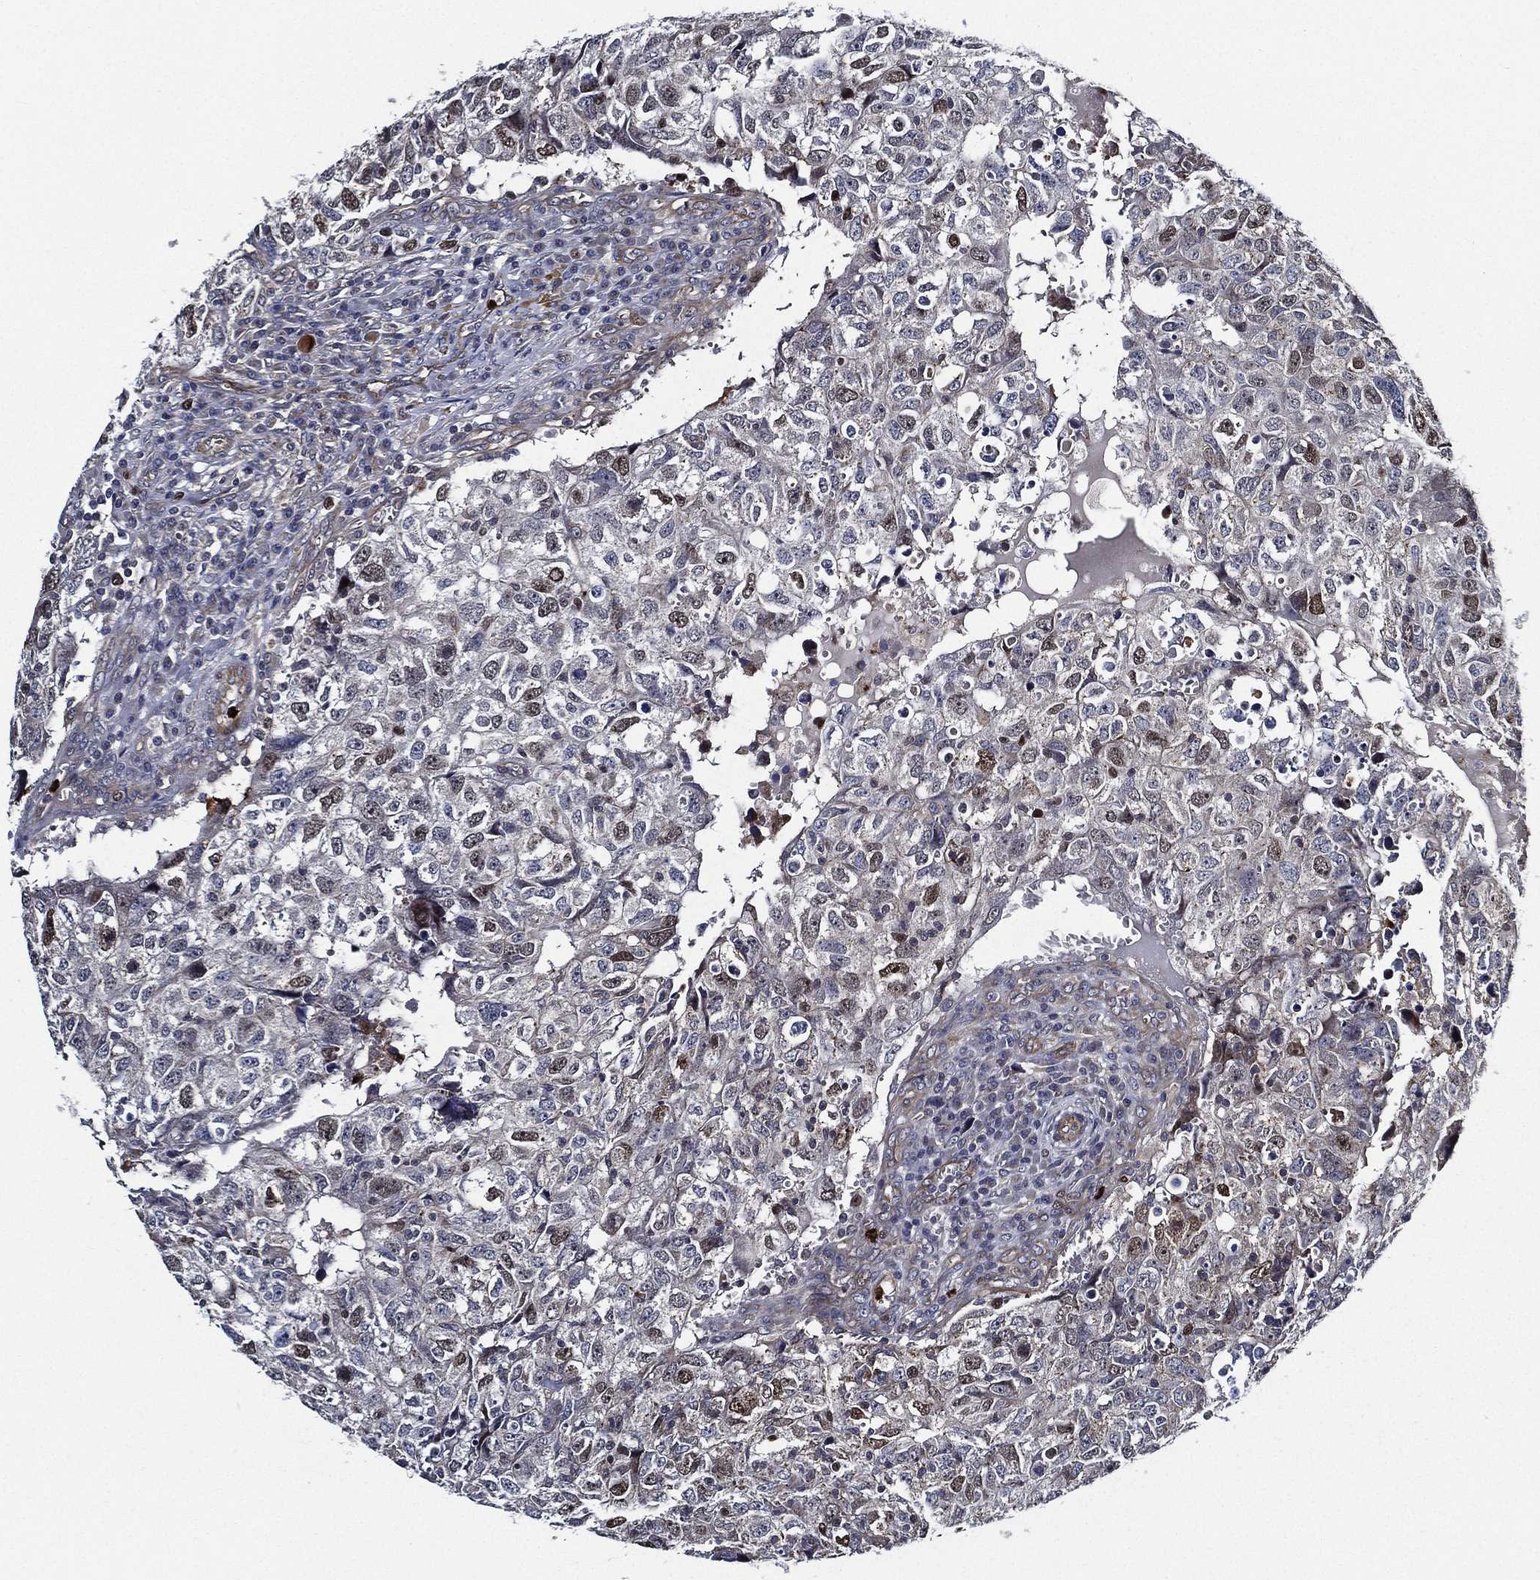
{"staining": {"intensity": "moderate", "quantity": "<25%", "location": "nuclear"}, "tissue": "breast cancer", "cell_type": "Tumor cells", "image_type": "cancer", "snomed": [{"axis": "morphology", "description": "Duct carcinoma"}, {"axis": "topography", "description": "Breast"}], "caption": "Tumor cells show low levels of moderate nuclear expression in about <25% of cells in infiltrating ductal carcinoma (breast).", "gene": "KIF20B", "patient": {"sex": "female", "age": 30}}